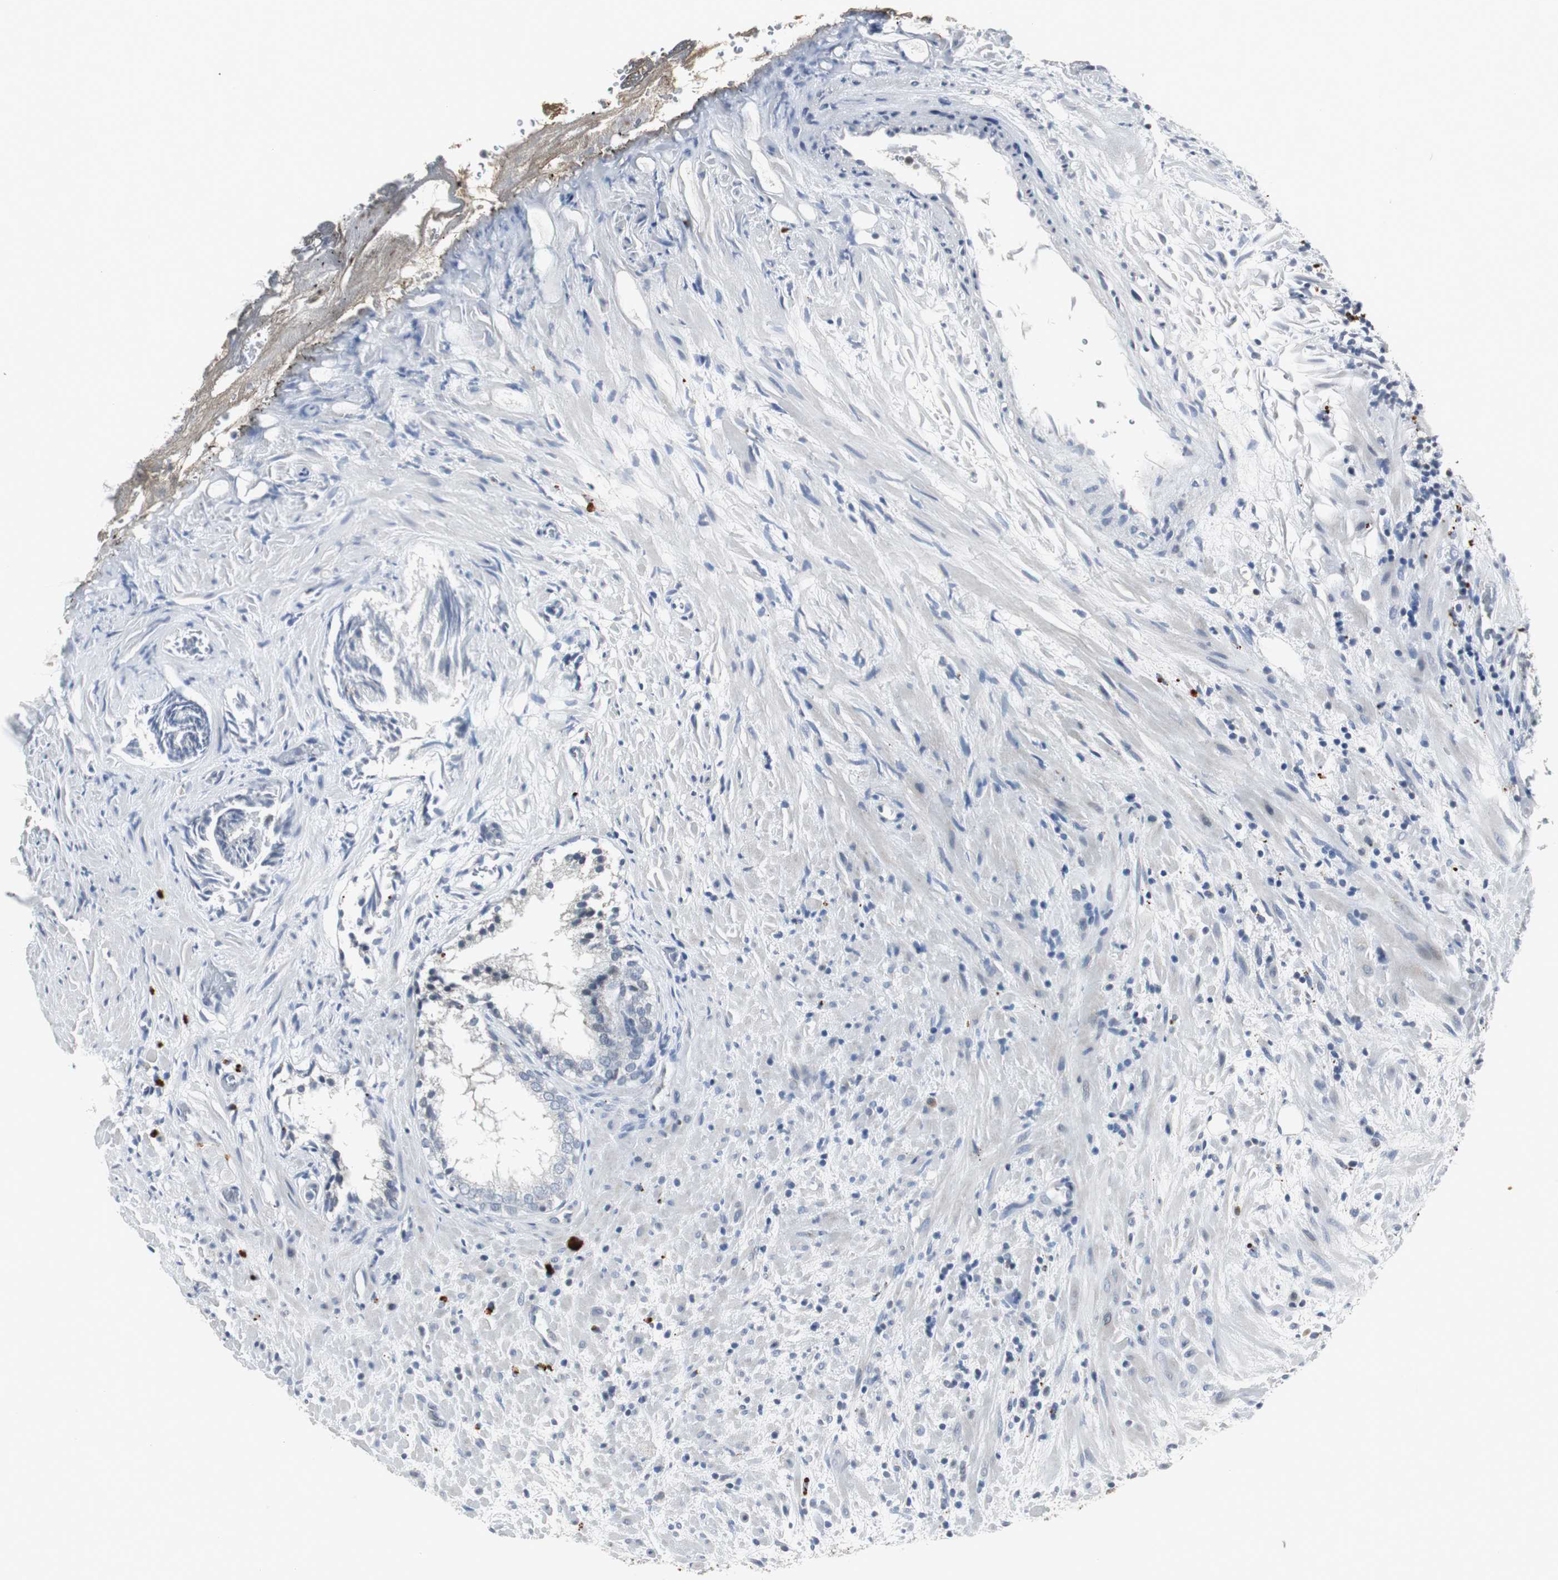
{"staining": {"intensity": "weak", "quantity": "<25%", "location": "cytoplasmic/membranous"}, "tissue": "prostate", "cell_type": "Glandular cells", "image_type": "normal", "snomed": [{"axis": "morphology", "description": "Normal tissue, NOS"}, {"axis": "topography", "description": "Prostate"}], "caption": "A micrograph of human prostate is negative for staining in glandular cells. (Stains: DAB immunohistochemistry with hematoxylin counter stain, Microscopy: brightfield microscopy at high magnification).", "gene": "NLGN1", "patient": {"sex": "male", "age": 76}}